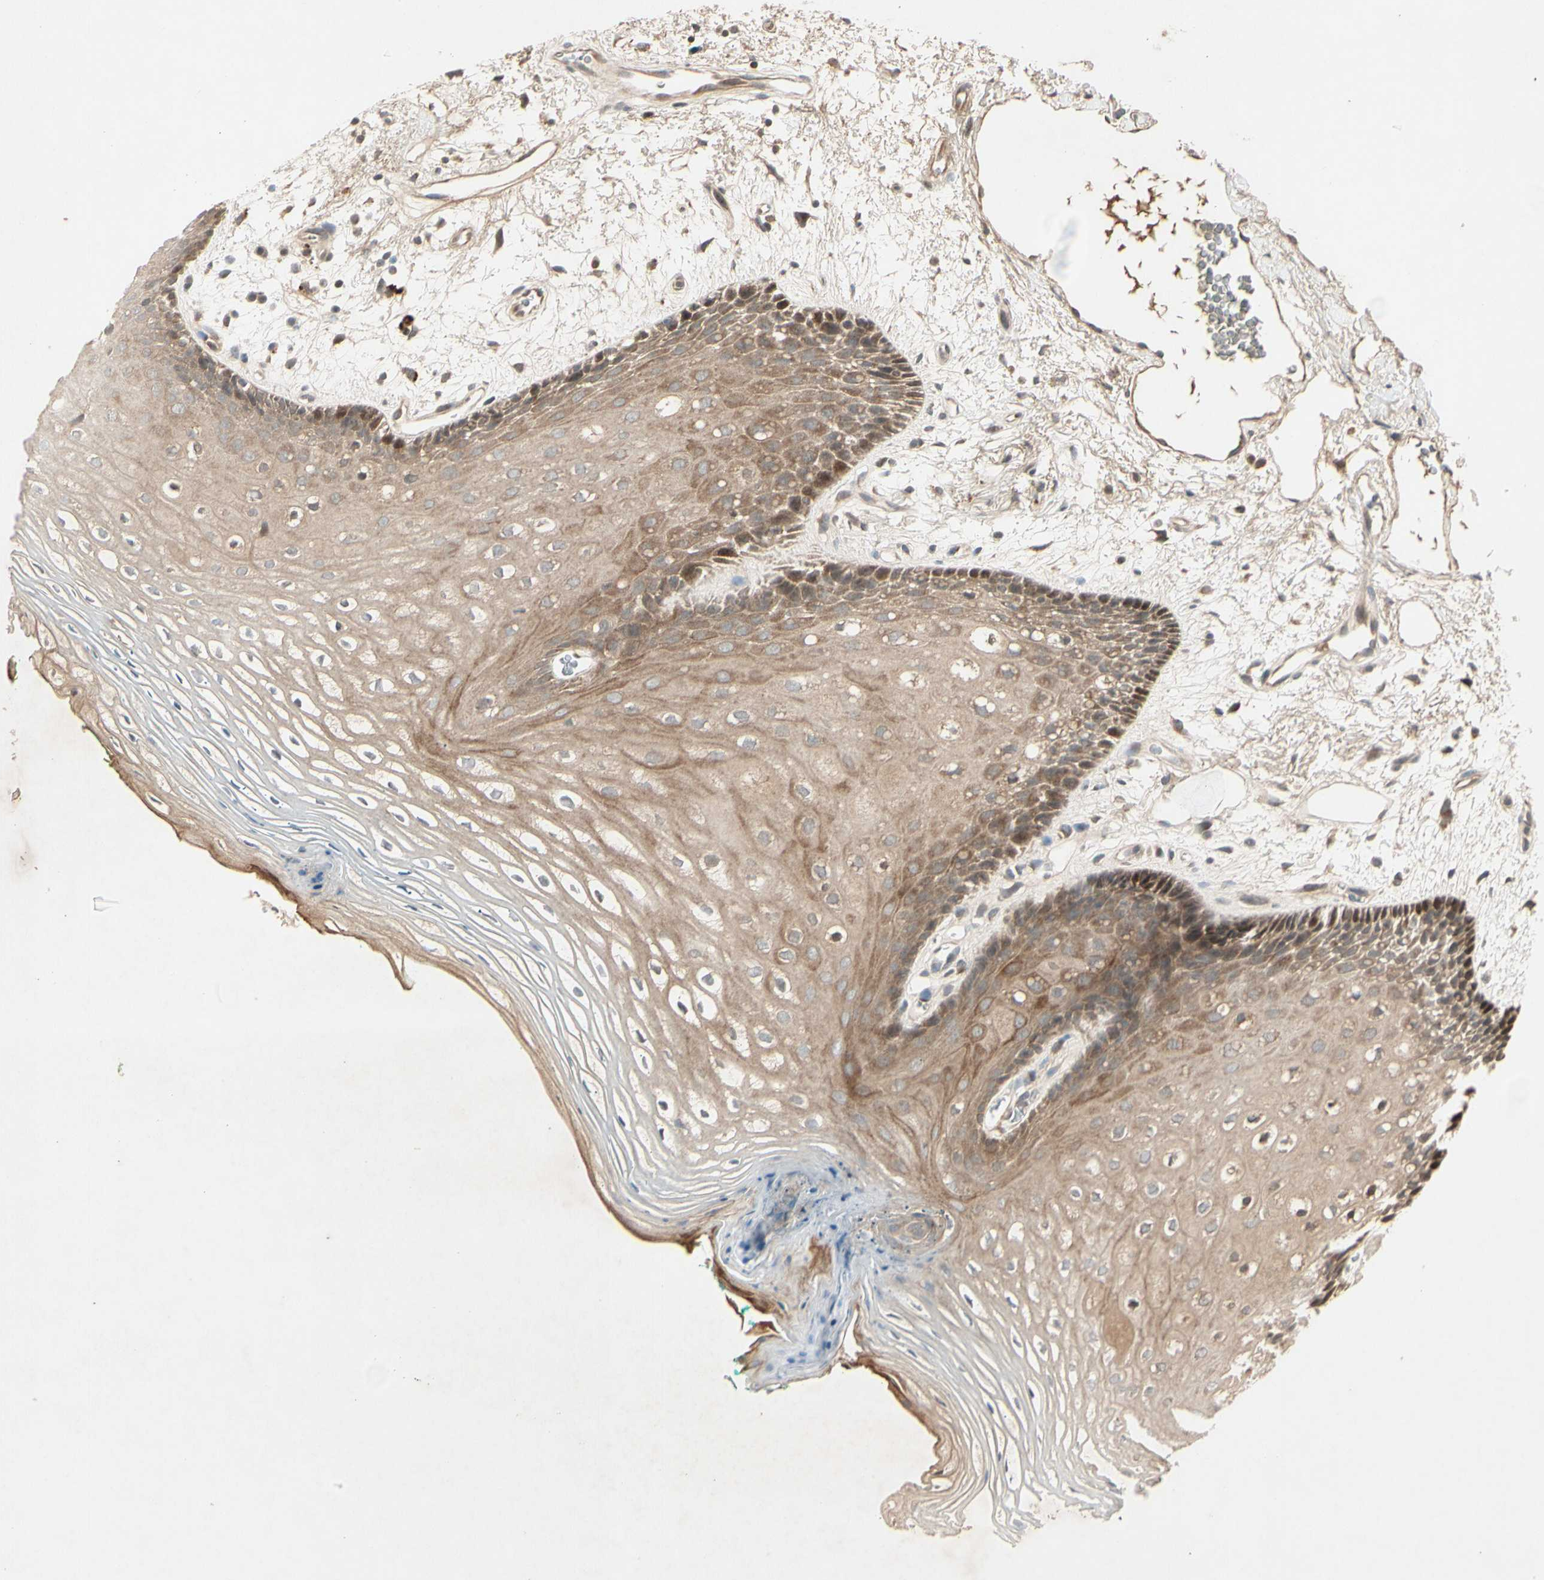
{"staining": {"intensity": "moderate", "quantity": ">75%", "location": "cytoplasmic/membranous,nuclear"}, "tissue": "oral mucosa", "cell_type": "Squamous epithelial cells", "image_type": "normal", "snomed": [{"axis": "morphology", "description": "Normal tissue, NOS"}, {"axis": "topography", "description": "Skeletal muscle"}, {"axis": "topography", "description": "Oral tissue"}, {"axis": "topography", "description": "Peripheral nerve tissue"}], "caption": "Immunohistochemical staining of normal human oral mucosa demonstrates moderate cytoplasmic/membranous,nuclear protein staining in approximately >75% of squamous epithelial cells.", "gene": "FHDC1", "patient": {"sex": "female", "age": 84}}